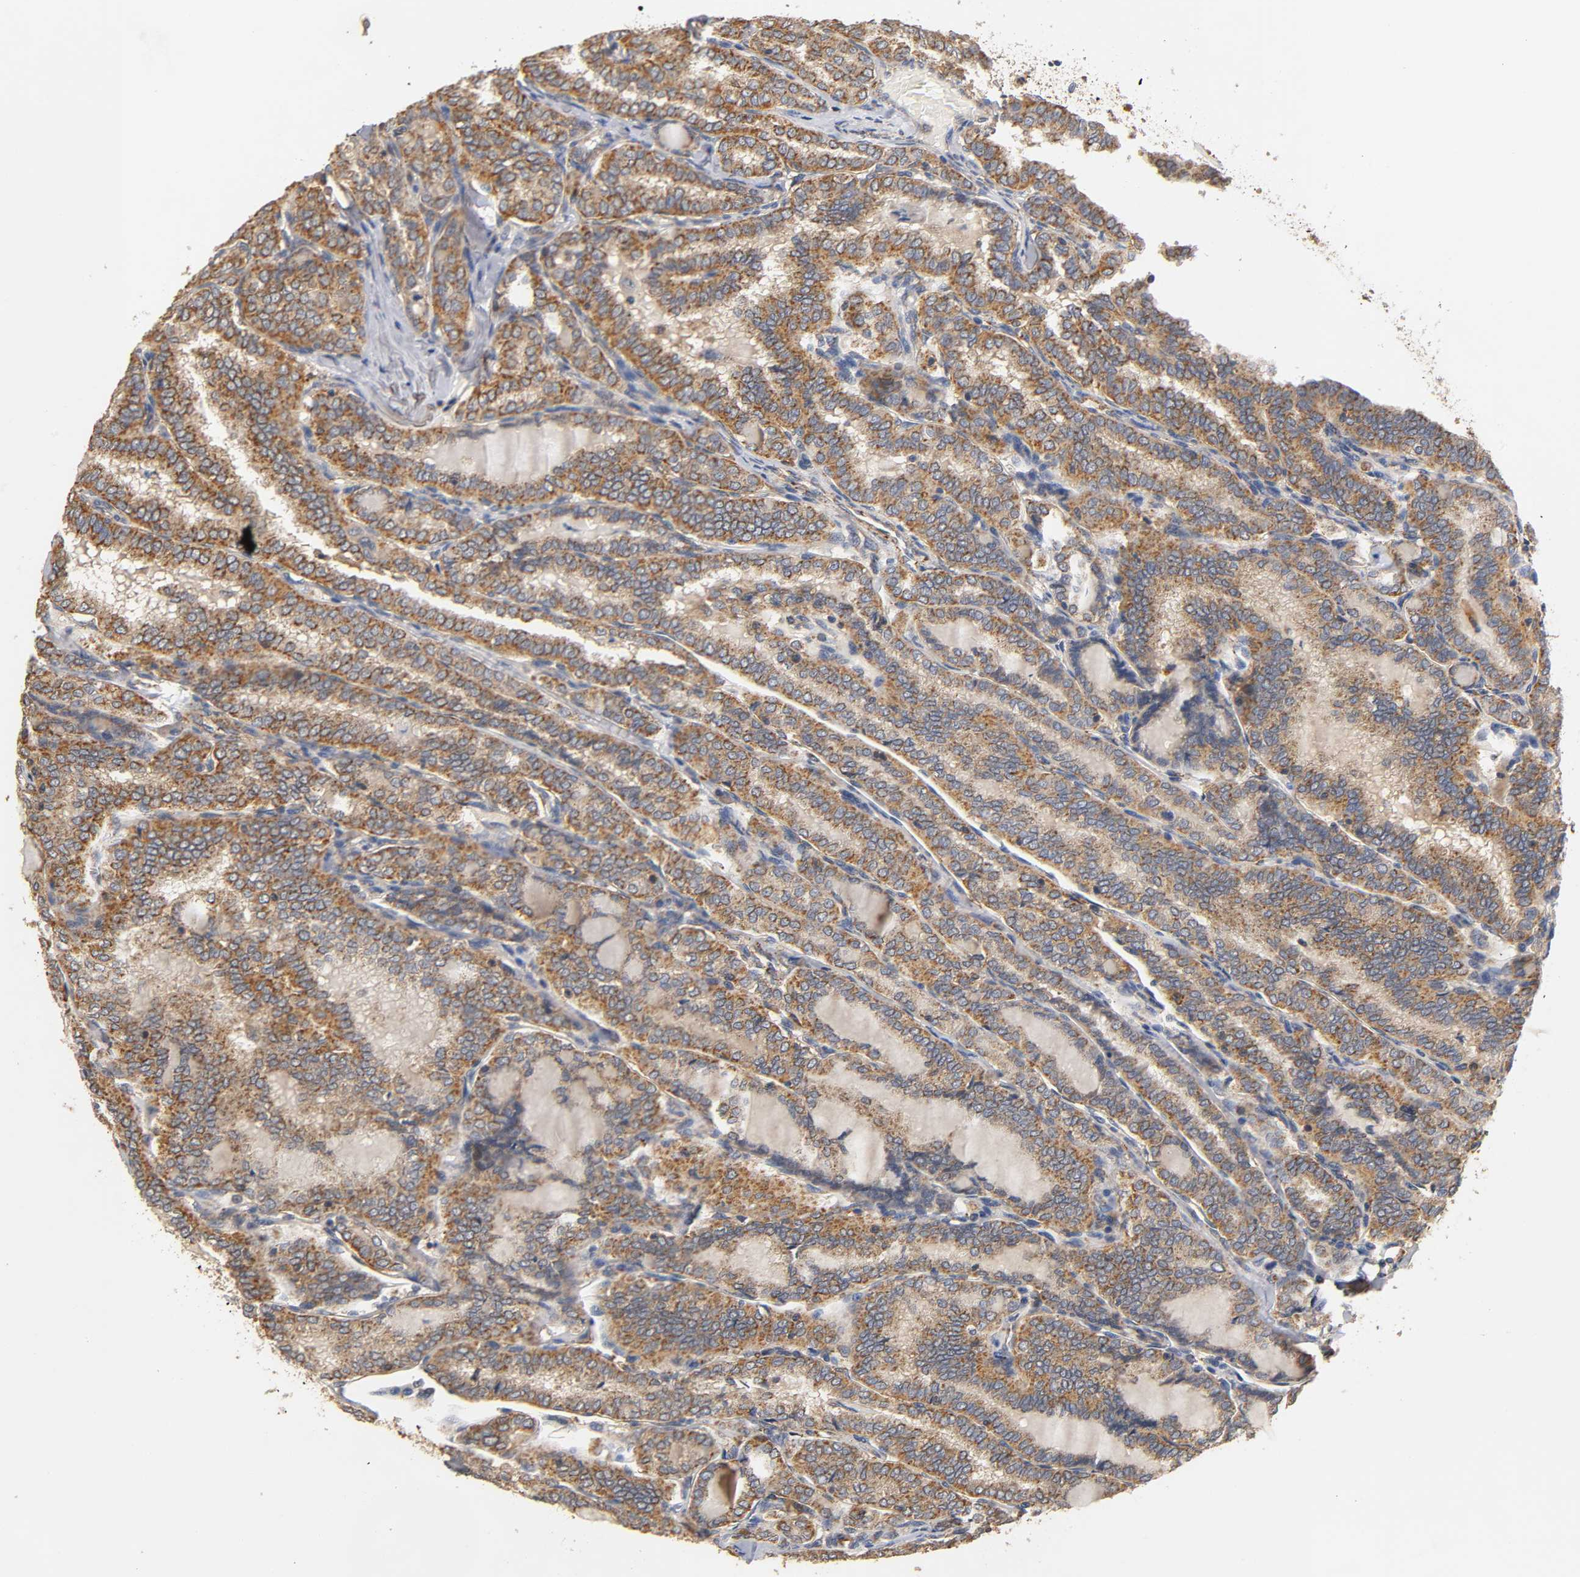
{"staining": {"intensity": "moderate", "quantity": ">75%", "location": "cytoplasmic/membranous"}, "tissue": "thyroid cancer", "cell_type": "Tumor cells", "image_type": "cancer", "snomed": [{"axis": "morphology", "description": "Papillary adenocarcinoma, NOS"}, {"axis": "topography", "description": "Thyroid gland"}], "caption": "Protein expression analysis of human papillary adenocarcinoma (thyroid) reveals moderate cytoplasmic/membranous expression in approximately >75% of tumor cells.", "gene": "SCAP", "patient": {"sex": "female", "age": 30}}